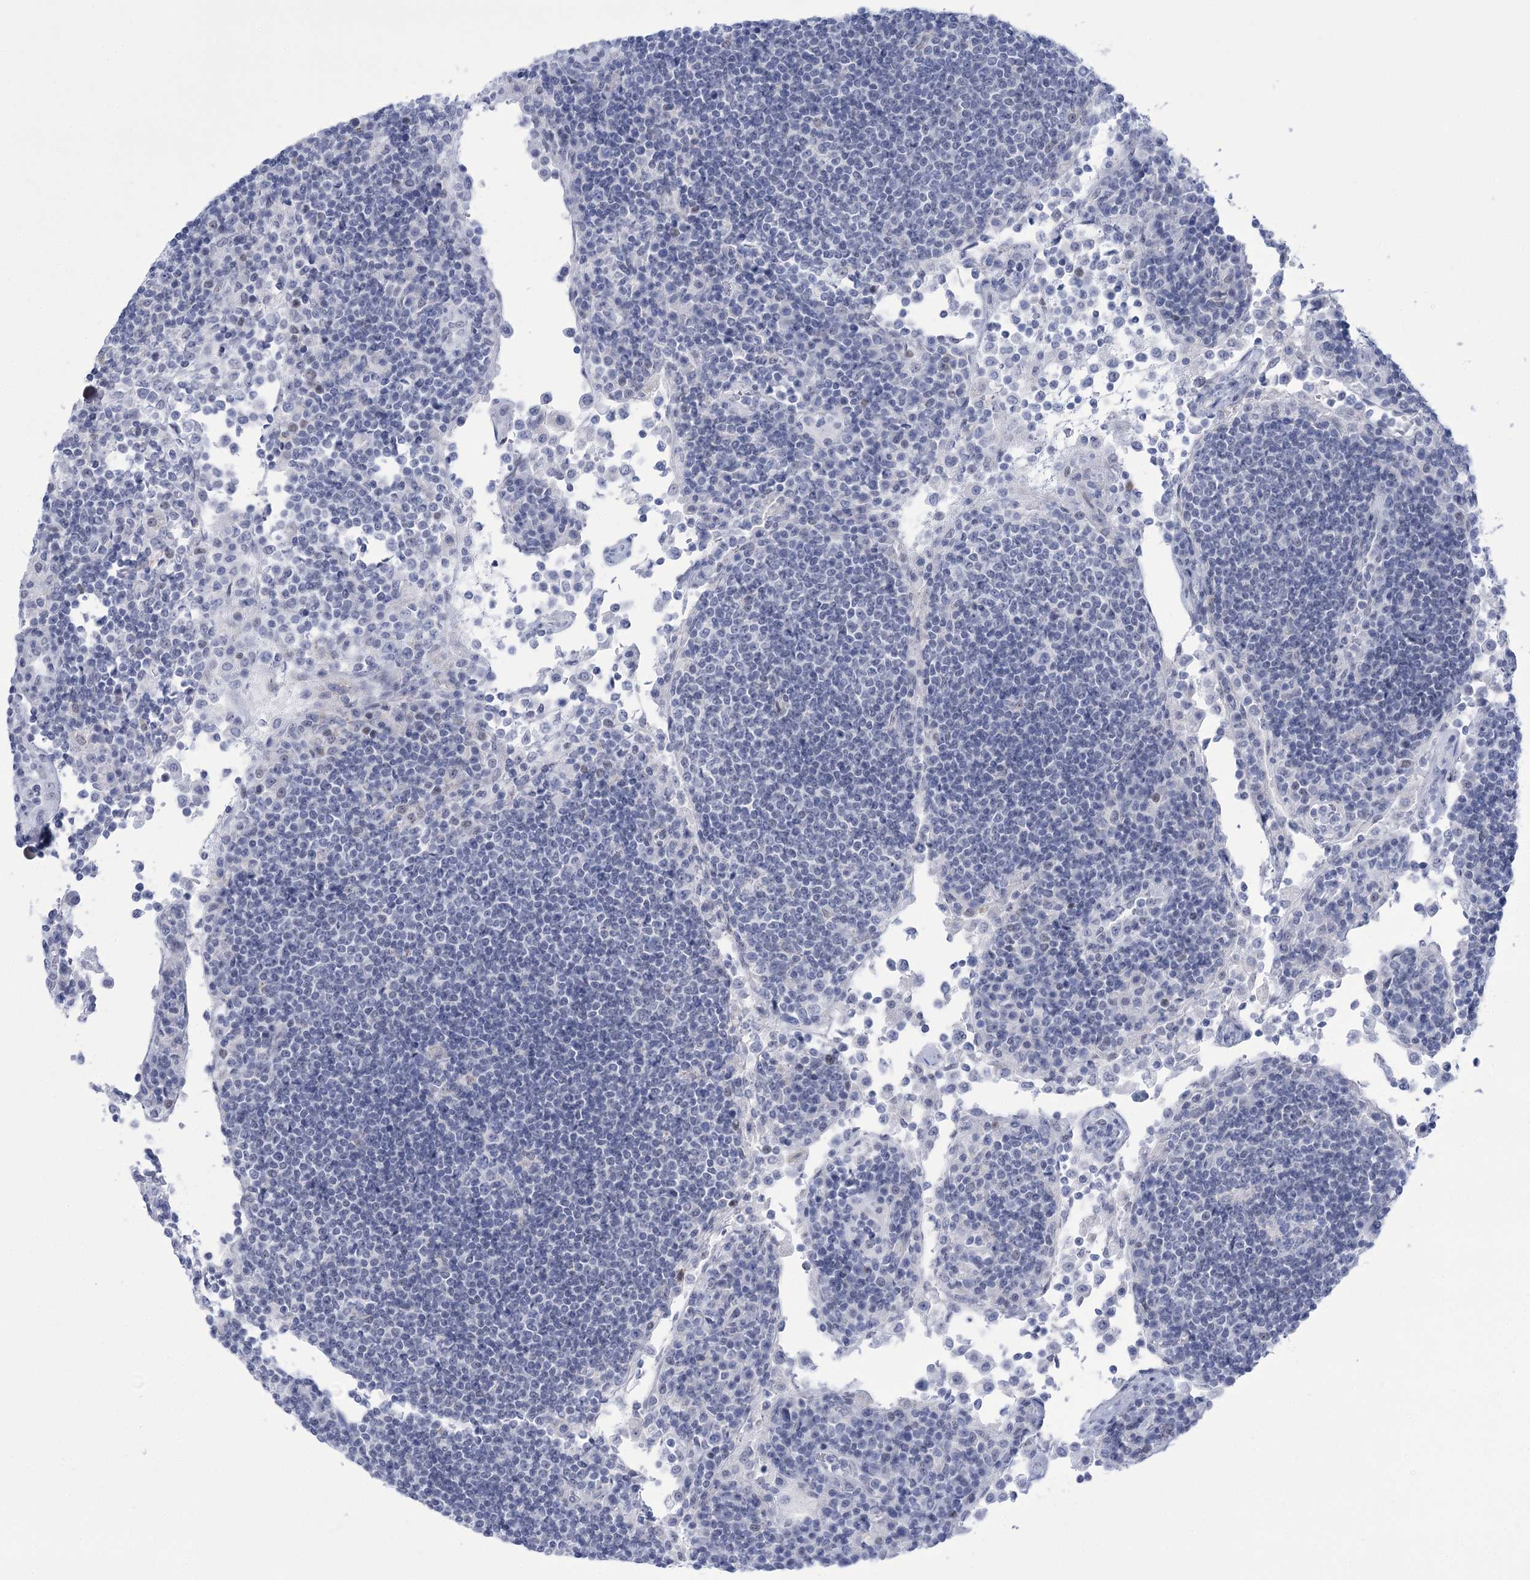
{"staining": {"intensity": "negative", "quantity": "none", "location": "none"}, "tissue": "lymph node", "cell_type": "Germinal center cells", "image_type": "normal", "snomed": [{"axis": "morphology", "description": "Normal tissue, NOS"}, {"axis": "topography", "description": "Lymph node"}], "caption": "Immunohistochemistry micrograph of benign lymph node: lymph node stained with DAB demonstrates no significant protein staining in germinal center cells.", "gene": "HORMAD1", "patient": {"sex": "female", "age": 53}}